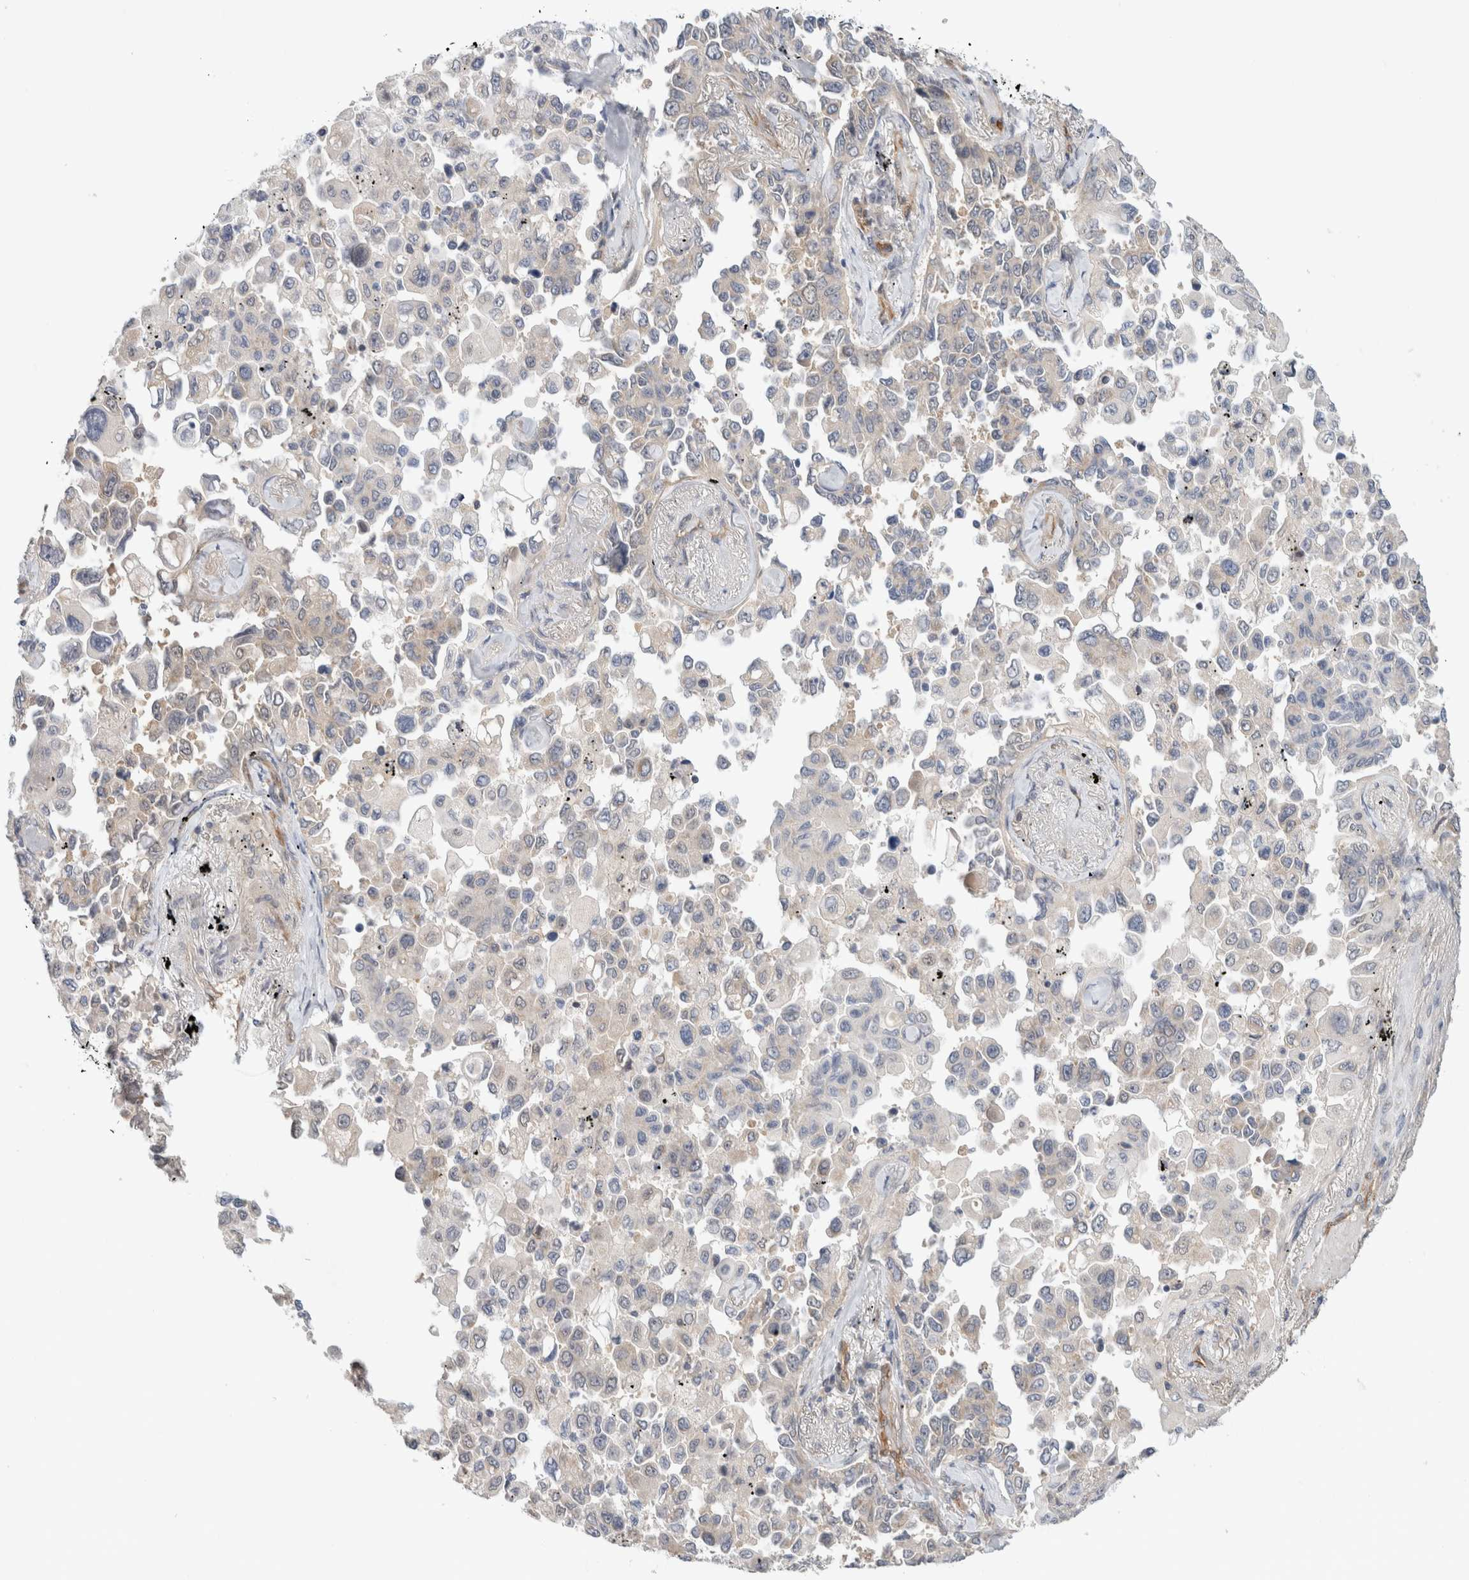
{"staining": {"intensity": "negative", "quantity": "none", "location": "none"}, "tissue": "lung cancer", "cell_type": "Tumor cells", "image_type": "cancer", "snomed": [{"axis": "morphology", "description": "Adenocarcinoma, NOS"}, {"axis": "topography", "description": "Lung"}], "caption": "High power microscopy photomicrograph of an IHC image of lung cancer, revealing no significant expression in tumor cells.", "gene": "EIF4G3", "patient": {"sex": "female", "age": 67}}